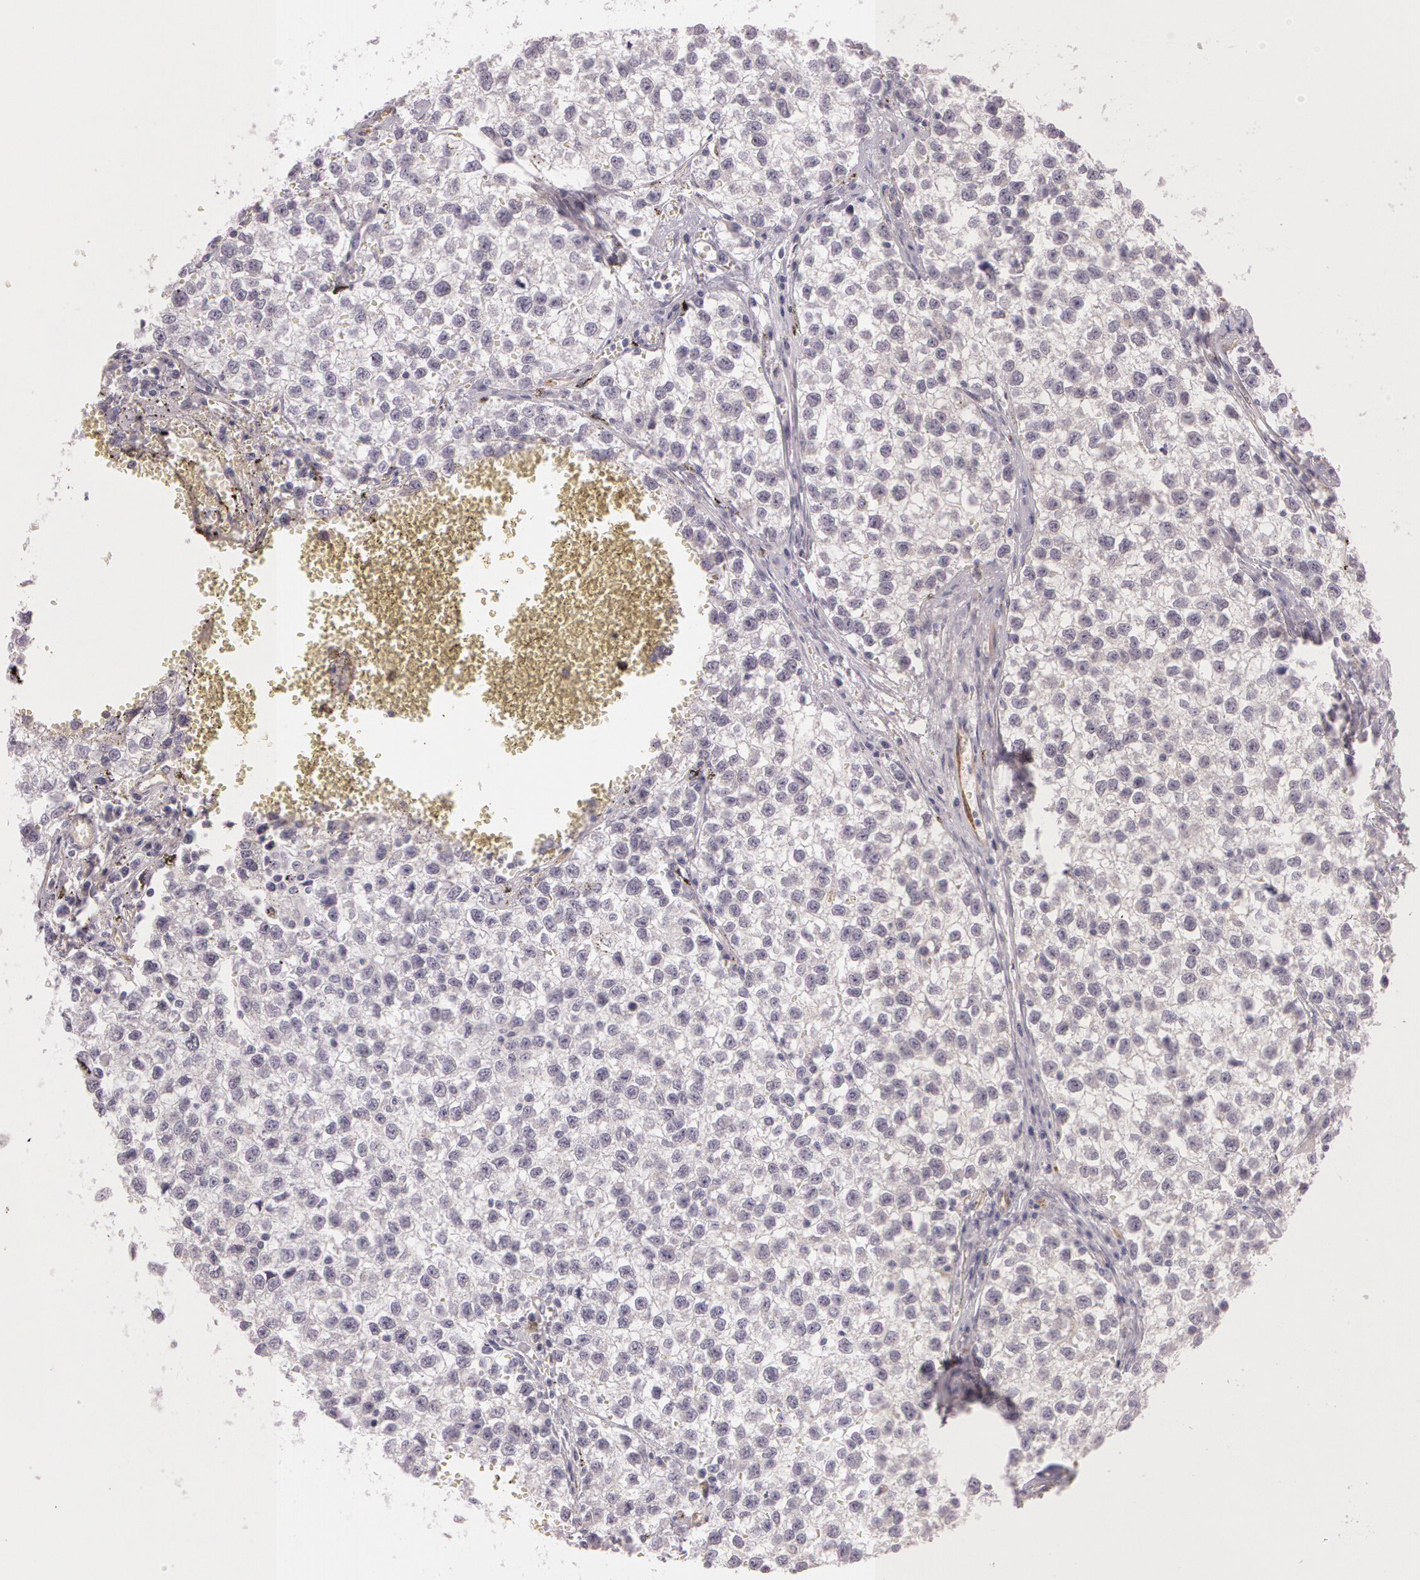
{"staining": {"intensity": "negative", "quantity": "none", "location": "none"}, "tissue": "testis cancer", "cell_type": "Tumor cells", "image_type": "cancer", "snomed": [{"axis": "morphology", "description": "Seminoma, NOS"}, {"axis": "topography", "description": "Testis"}], "caption": "This is an IHC photomicrograph of testis cancer (seminoma). There is no expression in tumor cells.", "gene": "G2E3", "patient": {"sex": "male", "age": 35}}